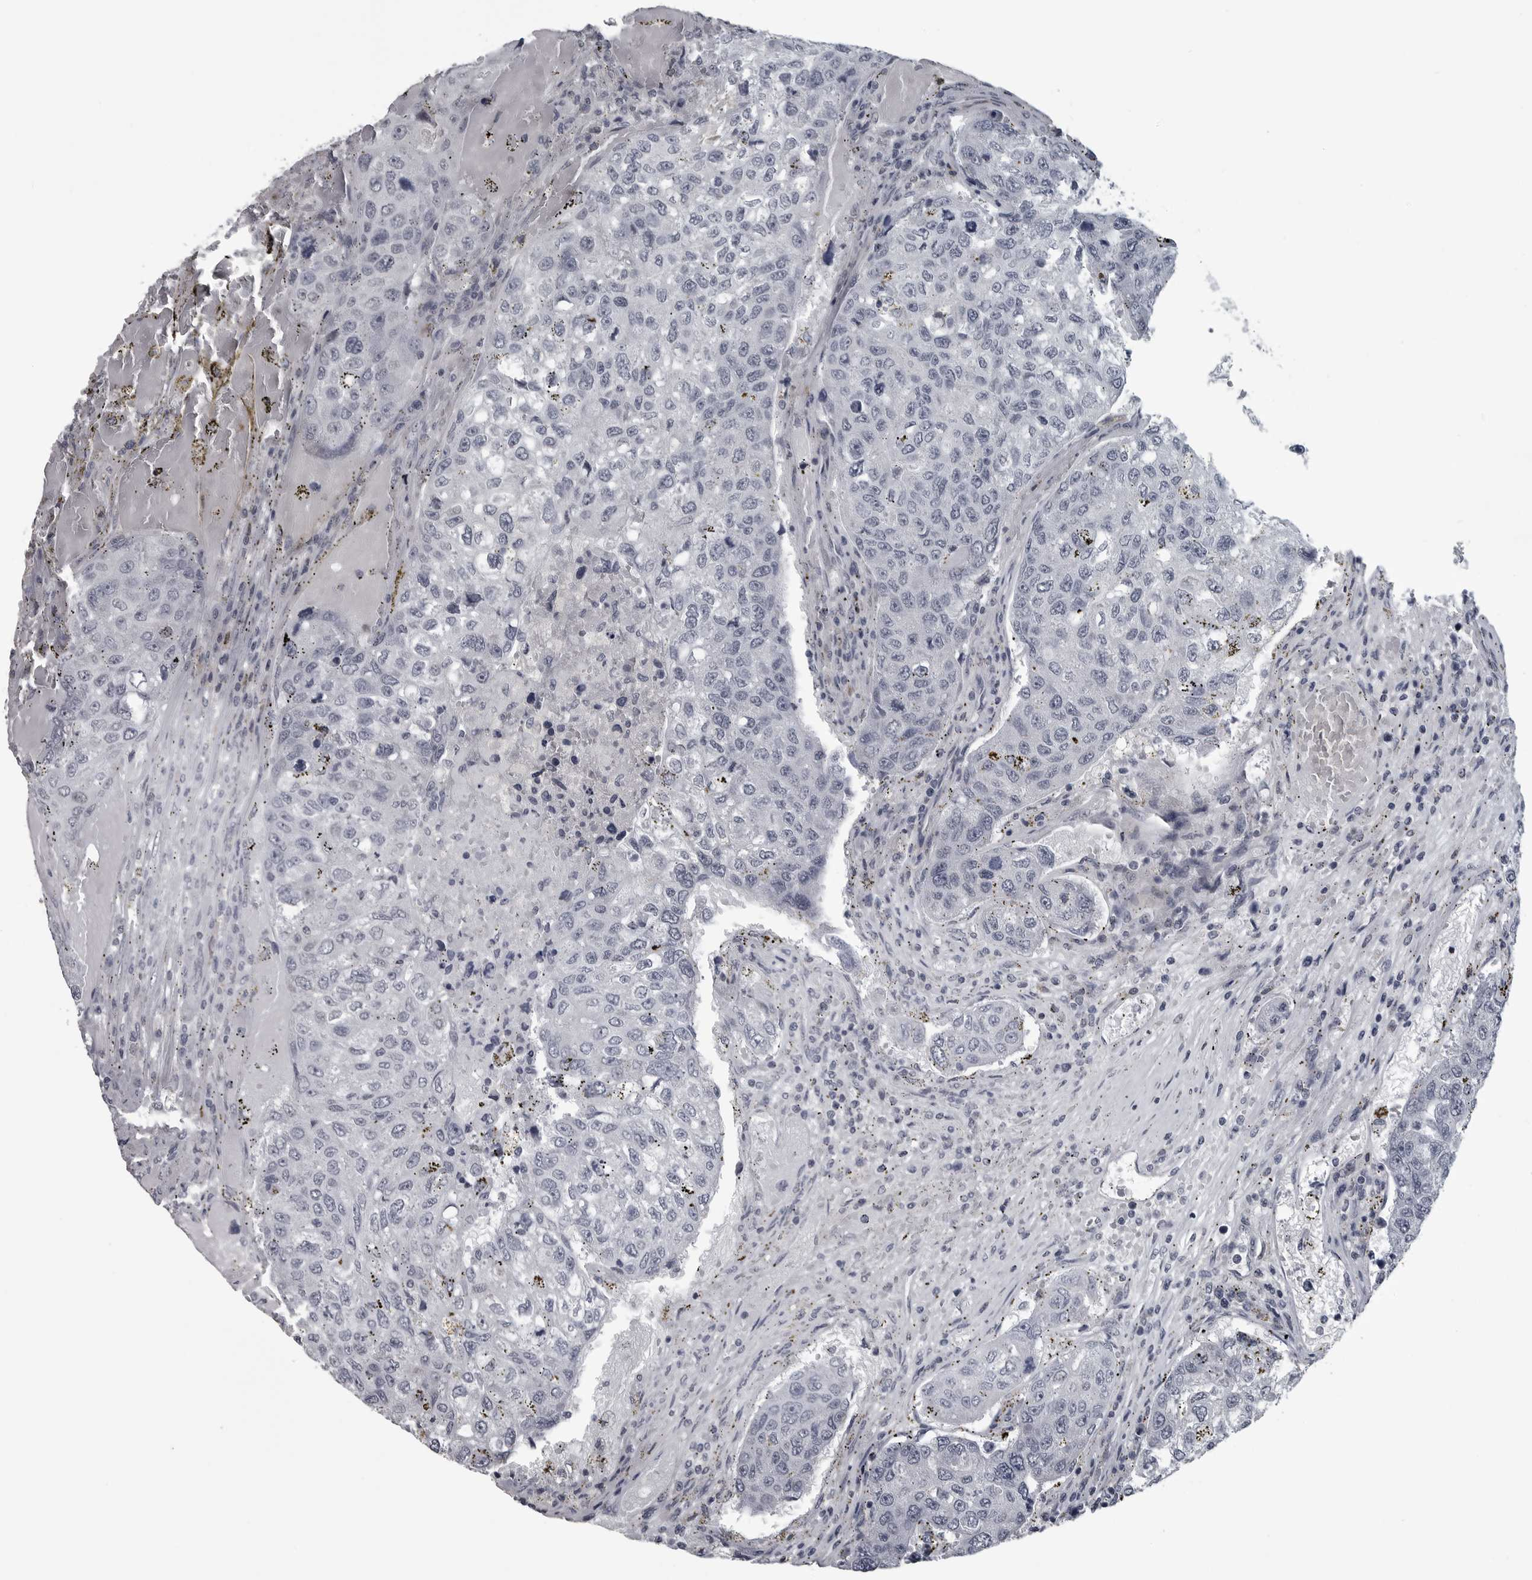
{"staining": {"intensity": "negative", "quantity": "none", "location": "none"}, "tissue": "urothelial cancer", "cell_type": "Tumor cells", "image_type": "cancer", "snomed": [{"axis": "morphology", "description": "Urothelial carcinoma, High grade"}, {"axis": "topography", "description": "Lymph node"}, {"axis": "topography", "description": "Urinary bladder"}], "caption": "Urothelial cancer was stained to show a protein in brown. There is no significant staining in tumor cells.", "gene": "LYSMD1", "patient": {"sex": "male", "age": 51}}